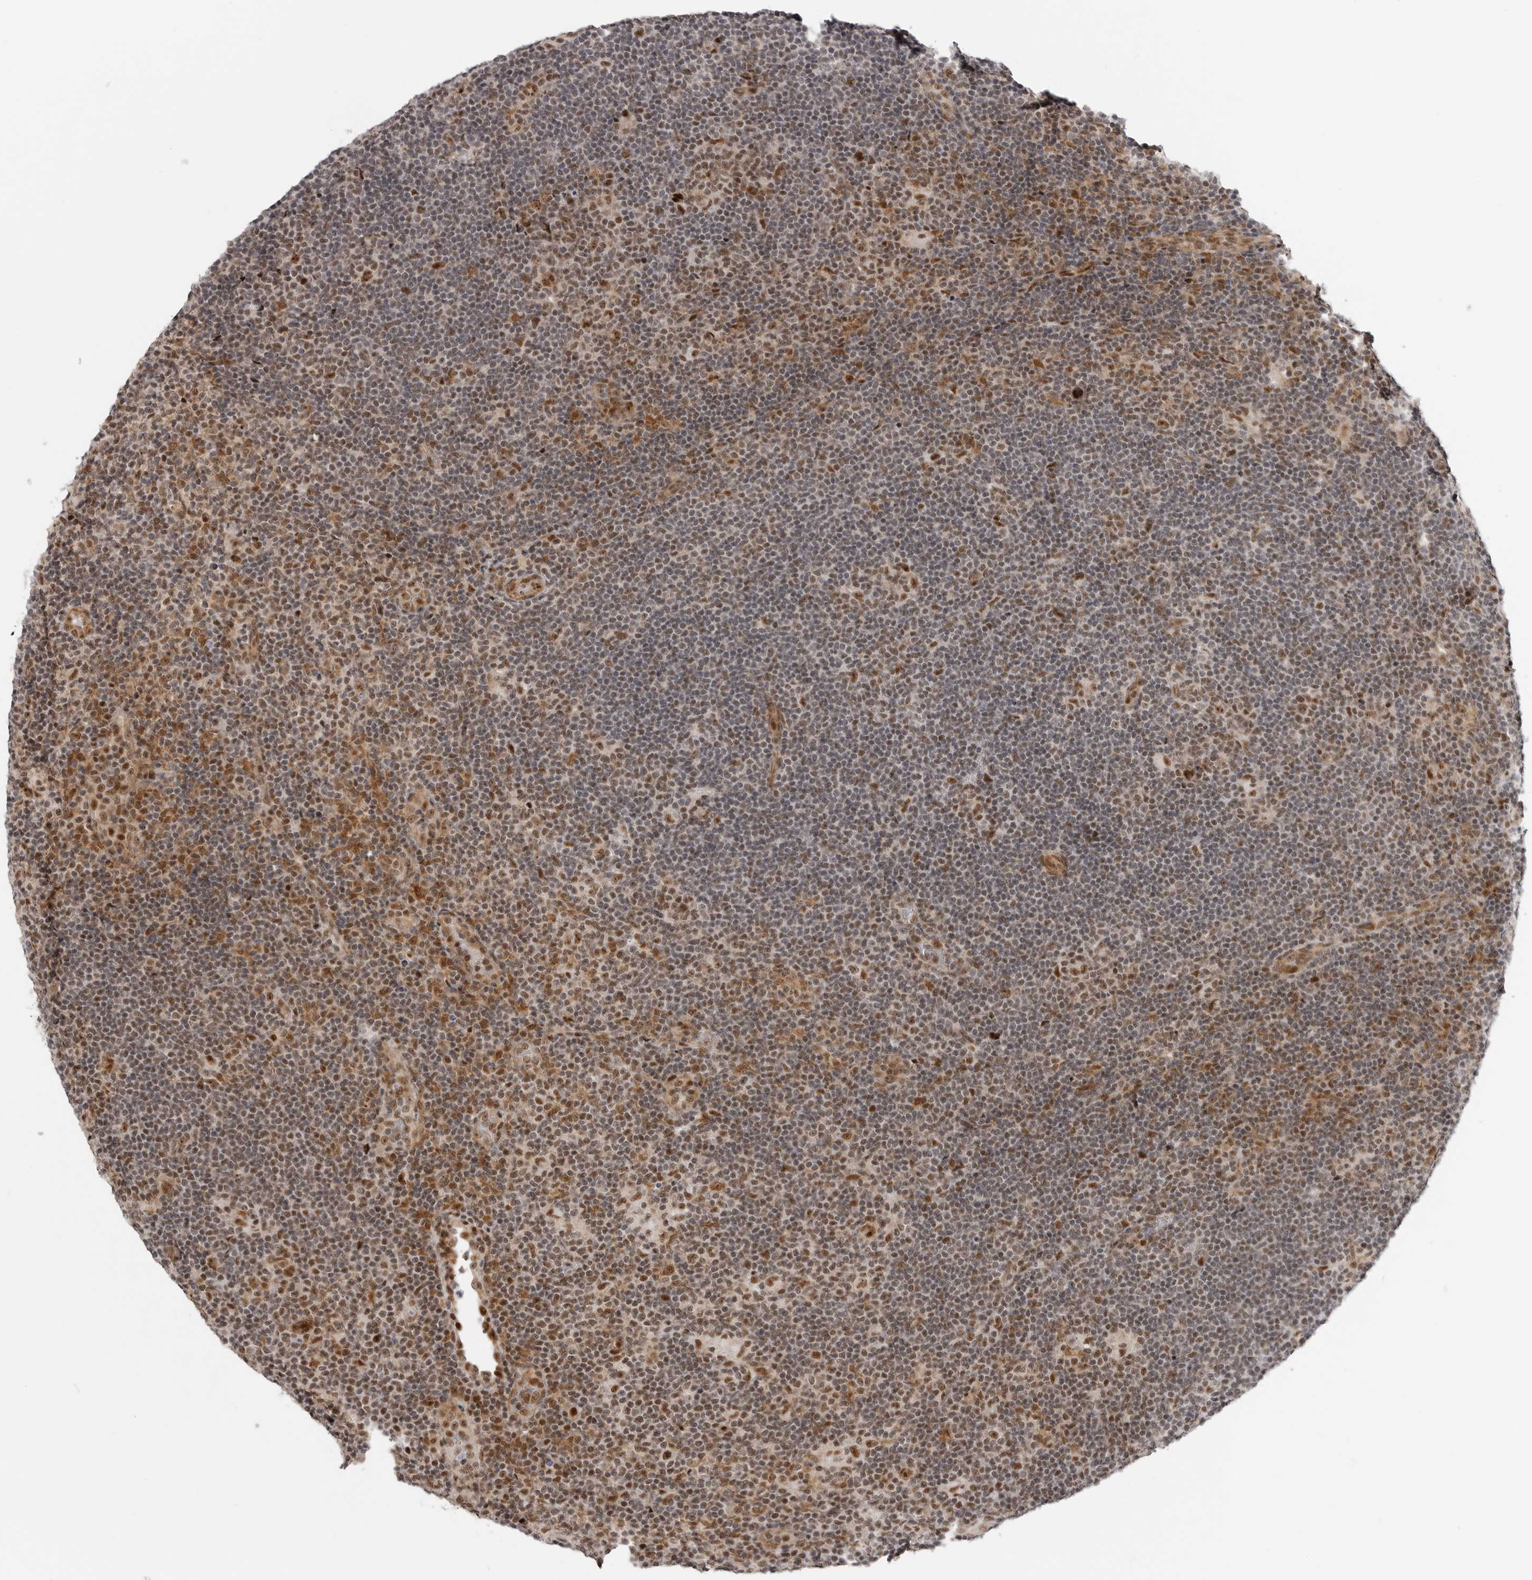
{"staining": {"intensity": "strong", "quantity": ">75%", "location": "nuclear"}, "tissue": "lymphoma", "cell_type": "Tumor cells", "image_type": "cancer", "snomed": [{"axis": "morphology", "description": "Hodgkin's disease, NOS"}, {"axis": "topography", "description": "Lymph node"}], "caption": "Immunohistochemistry histopathology image of neoplastic tissue: human lymphoma stained using immunohistochemistry reveals high levels of strong protein expression localized specifically in the nuclear of tumor cells, appearing as a nuclear brown color.", "gene": "GPATCH2", "patient": {"sex": "female", "age": 57}}